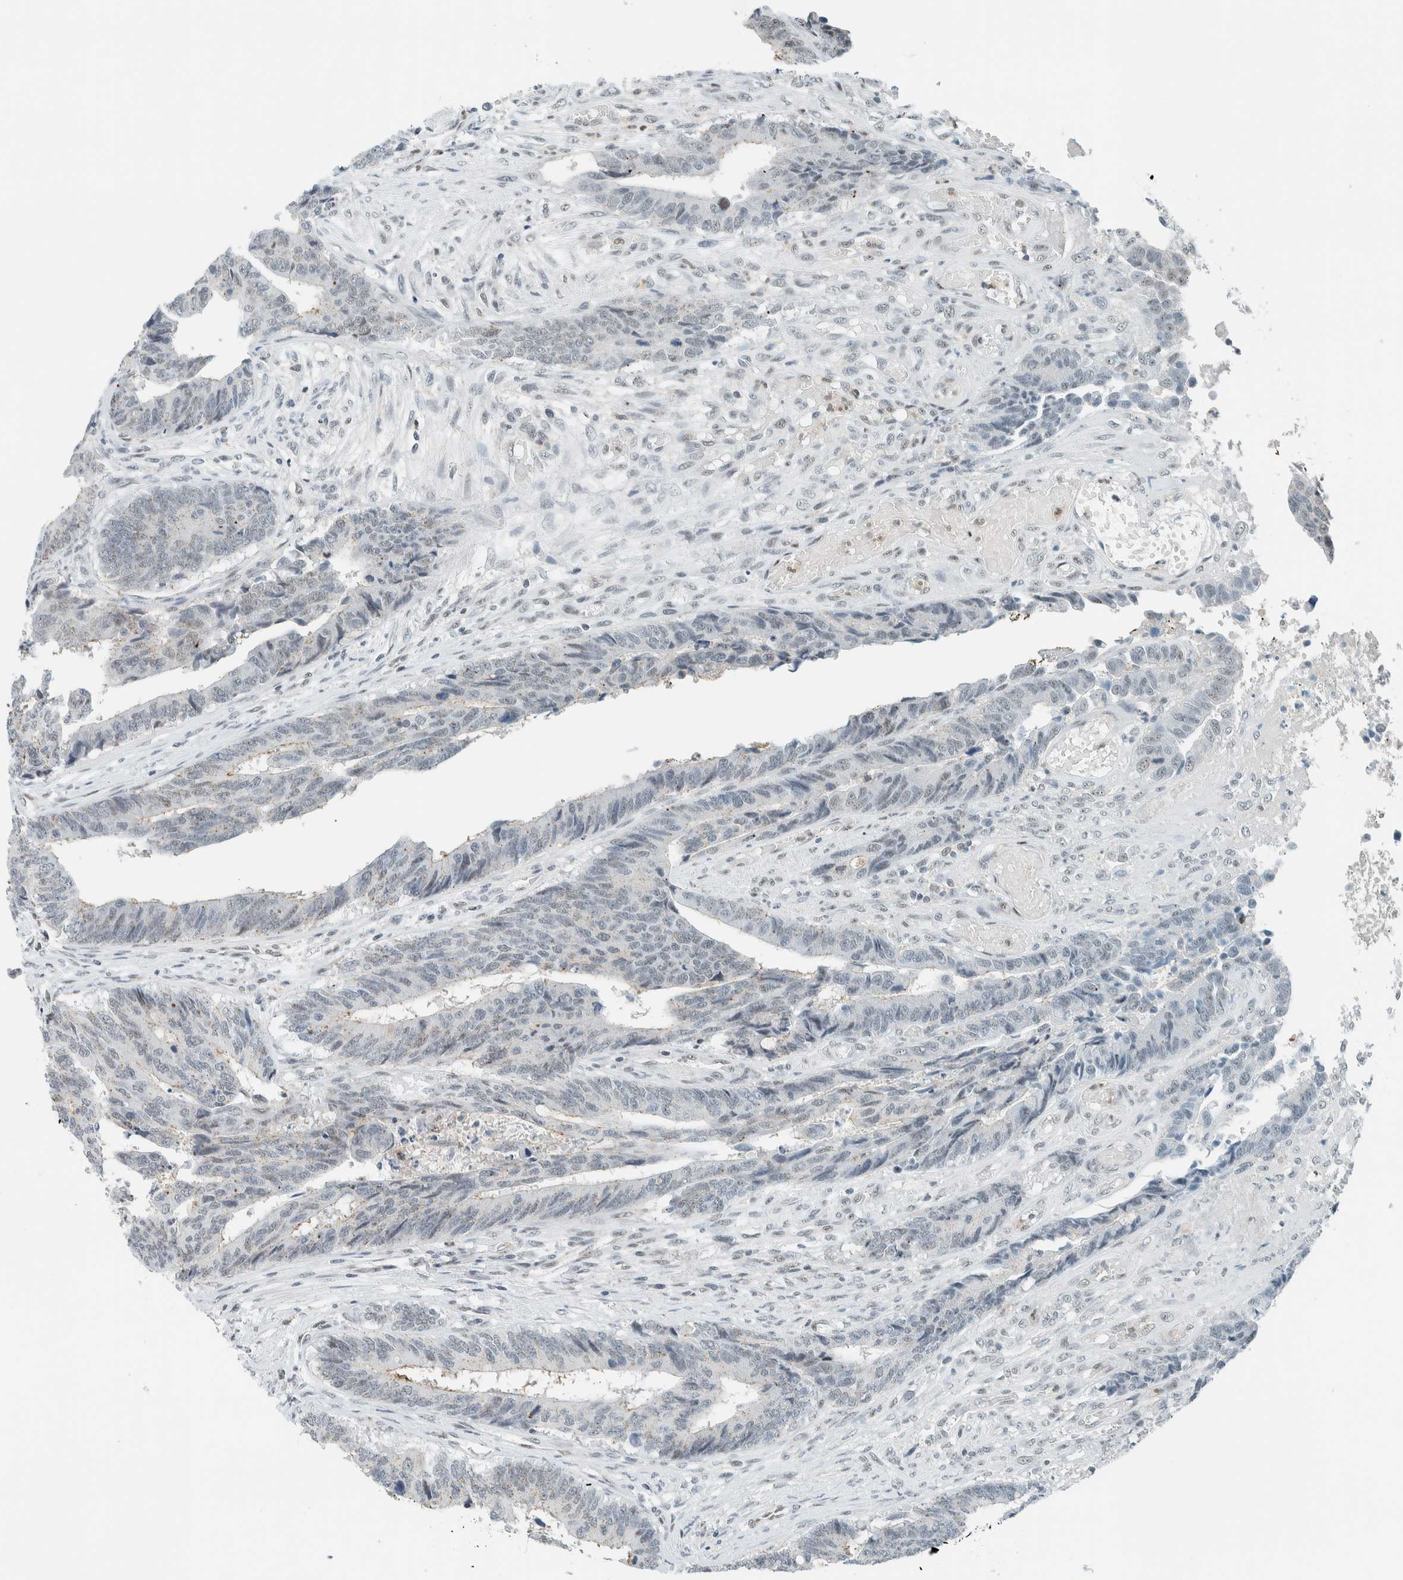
{"staining": {"intensity": "negative", "quantity": "none", "location": "none"}, "tissue": "colorectal cancer", "cell_type": "Tumor cells", "image_type": "cancer", "snomed": [{"axis": "morphology", "description": "Adenocarcinoma, NOS"}, {"axis": "topography", "description": "Rectum"}], "caption": "Human colorectal adenocarcinoma stained for a protein using IHC reveals no staining in tumor cells.", "gene": "CYSRT1", "patient": {"sex": "male", "age": 84}}